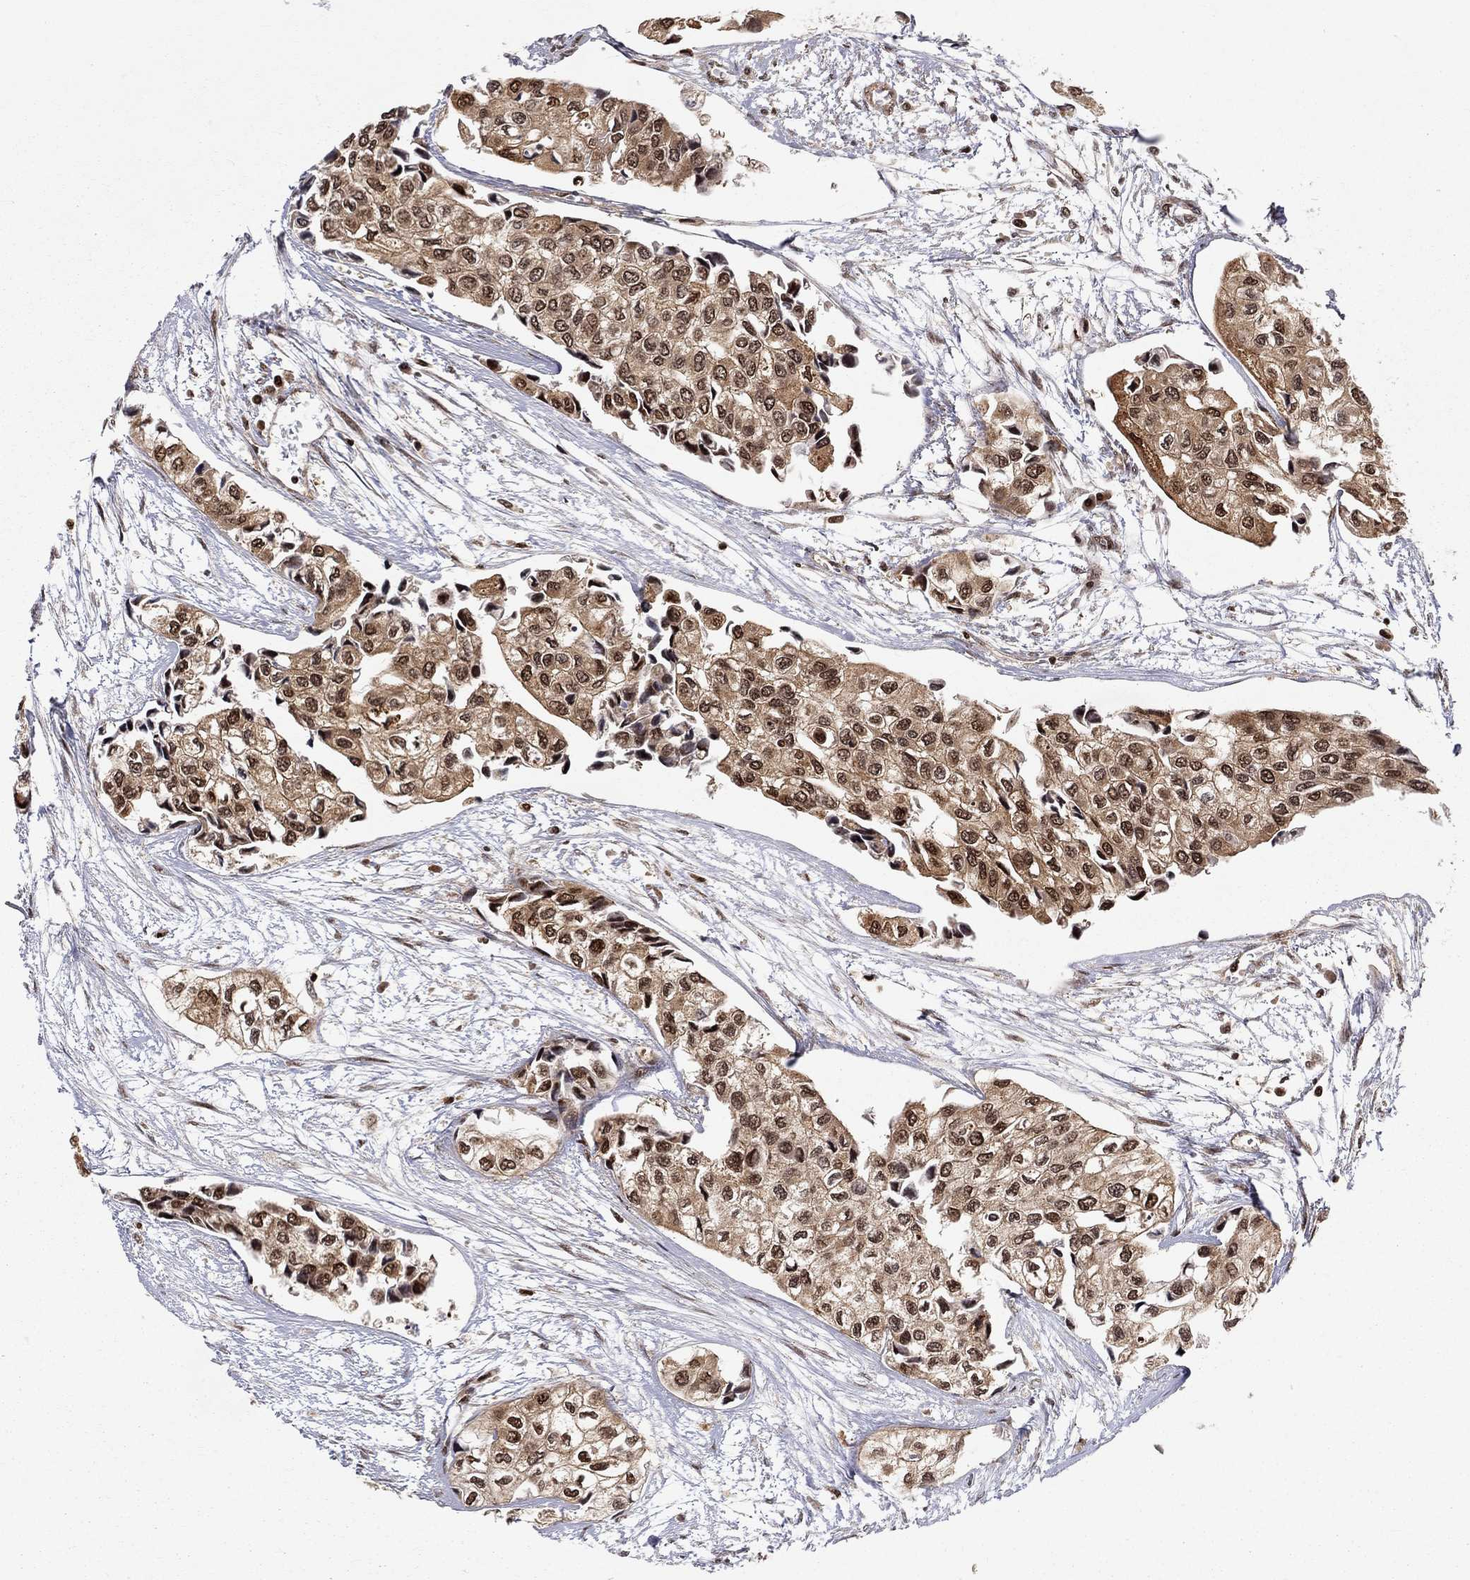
{"staining": {"intensity": "strong", "quantity": "25%-75%", "location": "cytoplasmic/membranous,nuclear"}, "tissue": "urothelial cancer", "cell_type": "Tumor cells", "image_type": "cancer", "snomed": [{"axis": "morphology", "description": "Urothelial carcinoma, High grade"}, {"axis": "topography", "description": "Urinary bladder"}], "caption": "Immunohistochemistry of urothelial carcinoma (high-grade) reveals high levels of strong cytoplasmic/membranous and nuclear expression in about 25%-75% of tumor cells. (Stains: DAB (3,3'-diaminobenzidine) in brown, nuclei in blue, Microscopy: brightfield microscopy at high magnification).", "gene": "ELOB", "patient": {"sex": "male", "age": 73}}